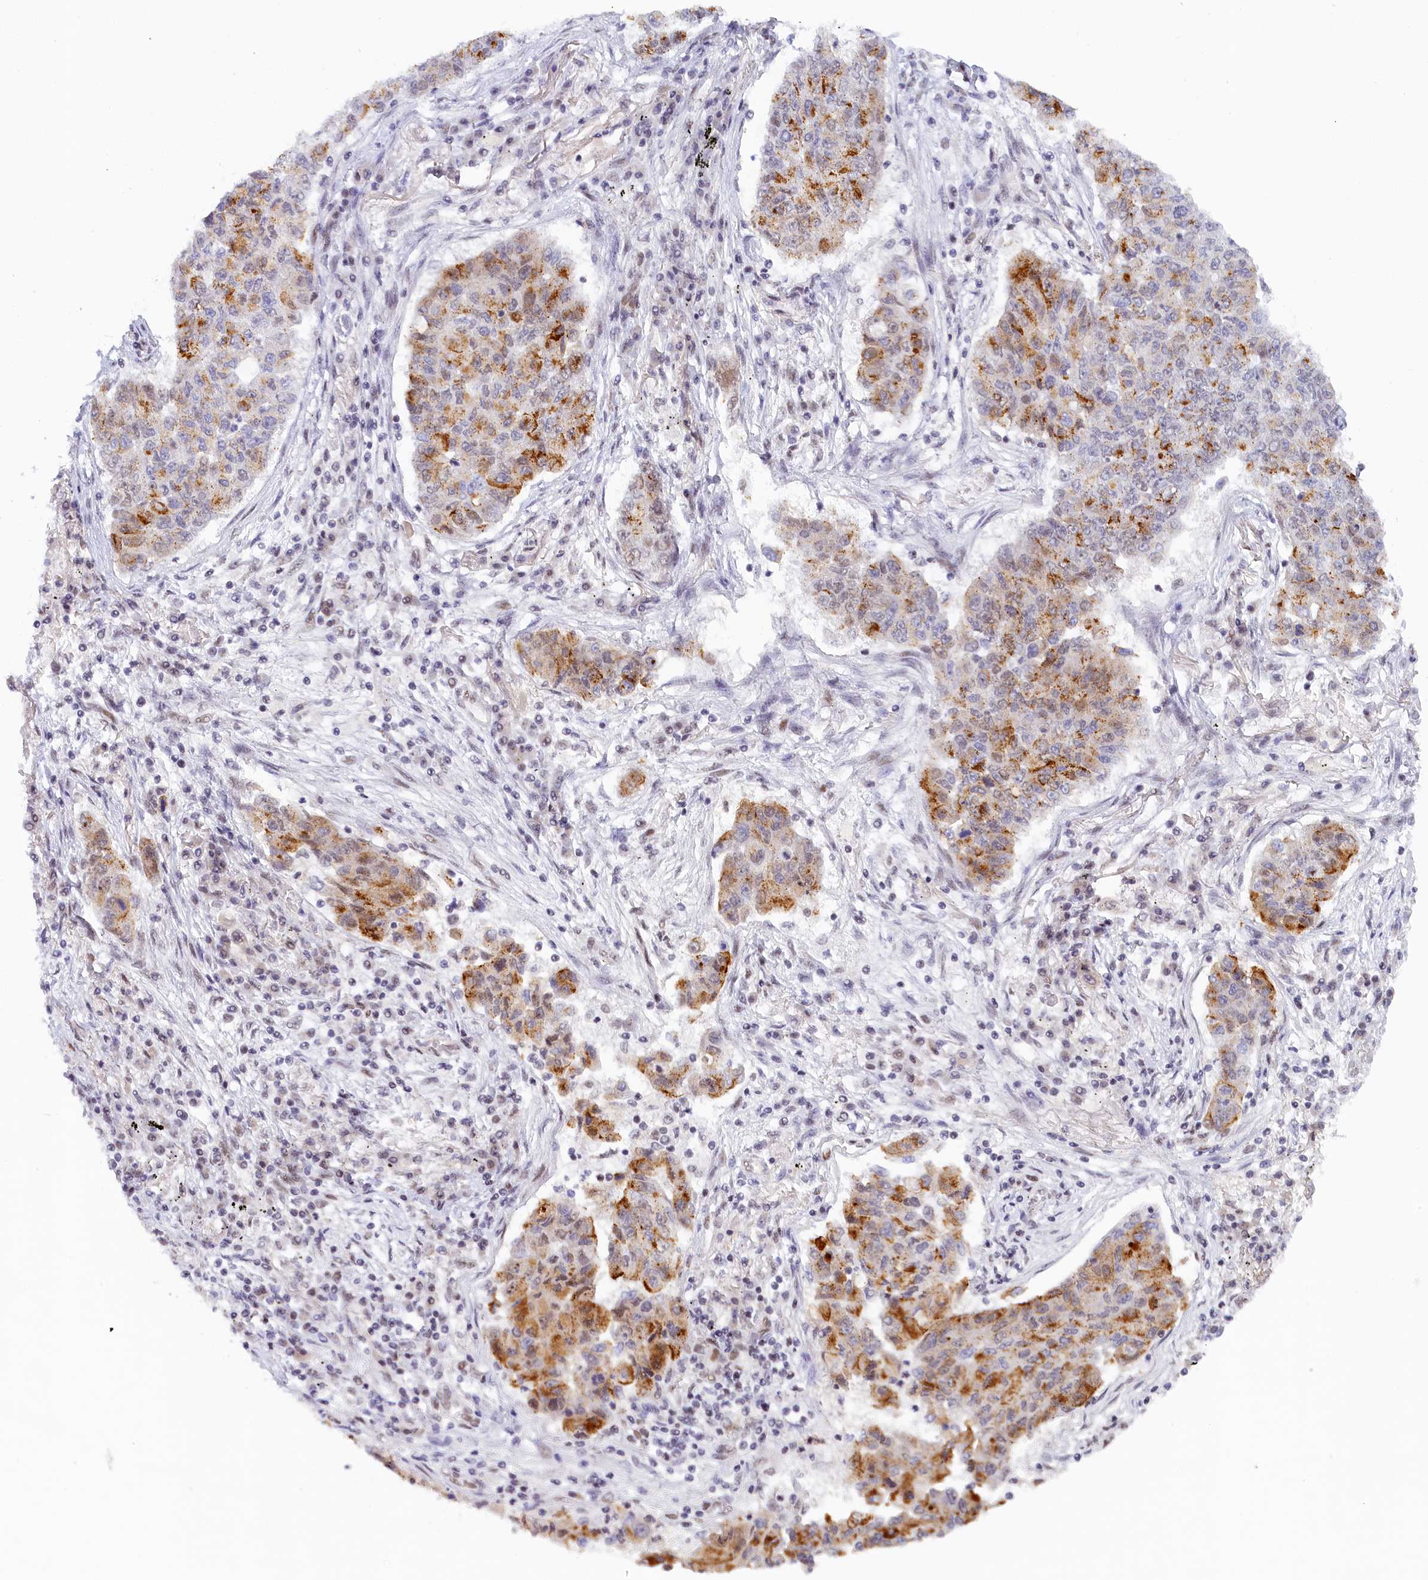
{"staining": {"intensity": "moderate", "quantity": "25%-75%", "location": "cytoplasmic/membranous"}, "tissue": "lung cancer", "cell_type": "Tumor cells", "image_type": "cancer", "snomed": [{"axis": "morphology", "description": "Squamous cell carcinoma, NOS"}, {"axis": "topography", "description": "Lung"}], "caption": "Lung cancer (squamous cell carcinoma) tissue shows moderate cytoplasmic/membranous expression in about 25%-75% of tumor cells, visualized by immunohistochemistry. (Stains: DAB in brown, nuclei in blue, Microscopy: brightfield microscopy at high magnification).", "gene": "SEC31B", "patient": {"sex": "male", "age": 74}}